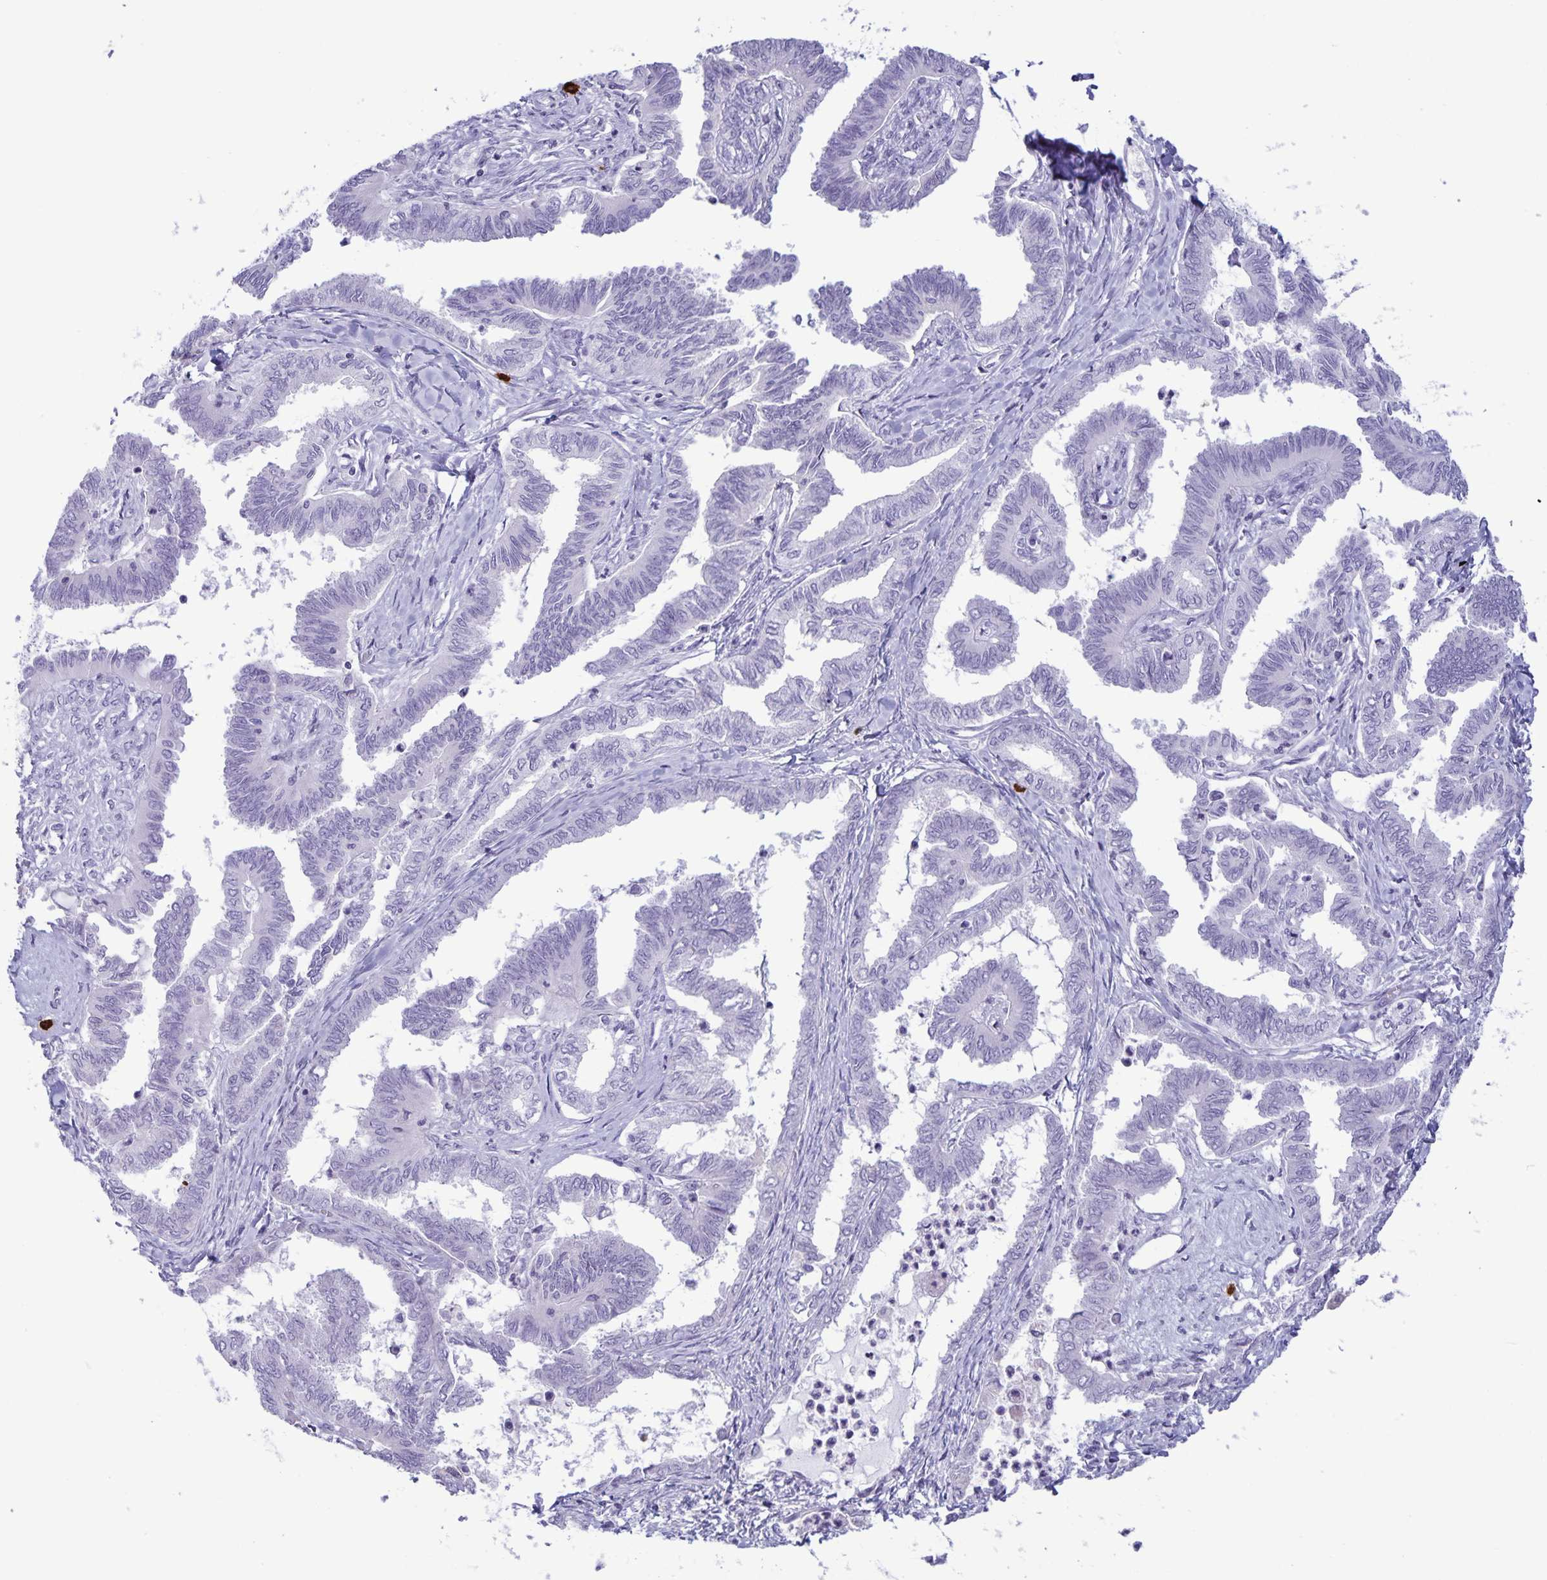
{"staining": {"intensity": "negative", "quantity": "none", "location": "none"}, "tissue": "ovarian cancer", "cell_type": "Tumor cells", "image_type": "cancer", "snomed": [{"axis": "morphology", "description": "Carcinoma, endometroid"}, {"axis": "topography", "description": "Ovary"}], "caption": "Ovarian cancer stained for a protein using immunohistochemistry demonstrates no positivity tumor cells.", "gene": "IBTK", "patient": {"sex": "female", "age": 70}}